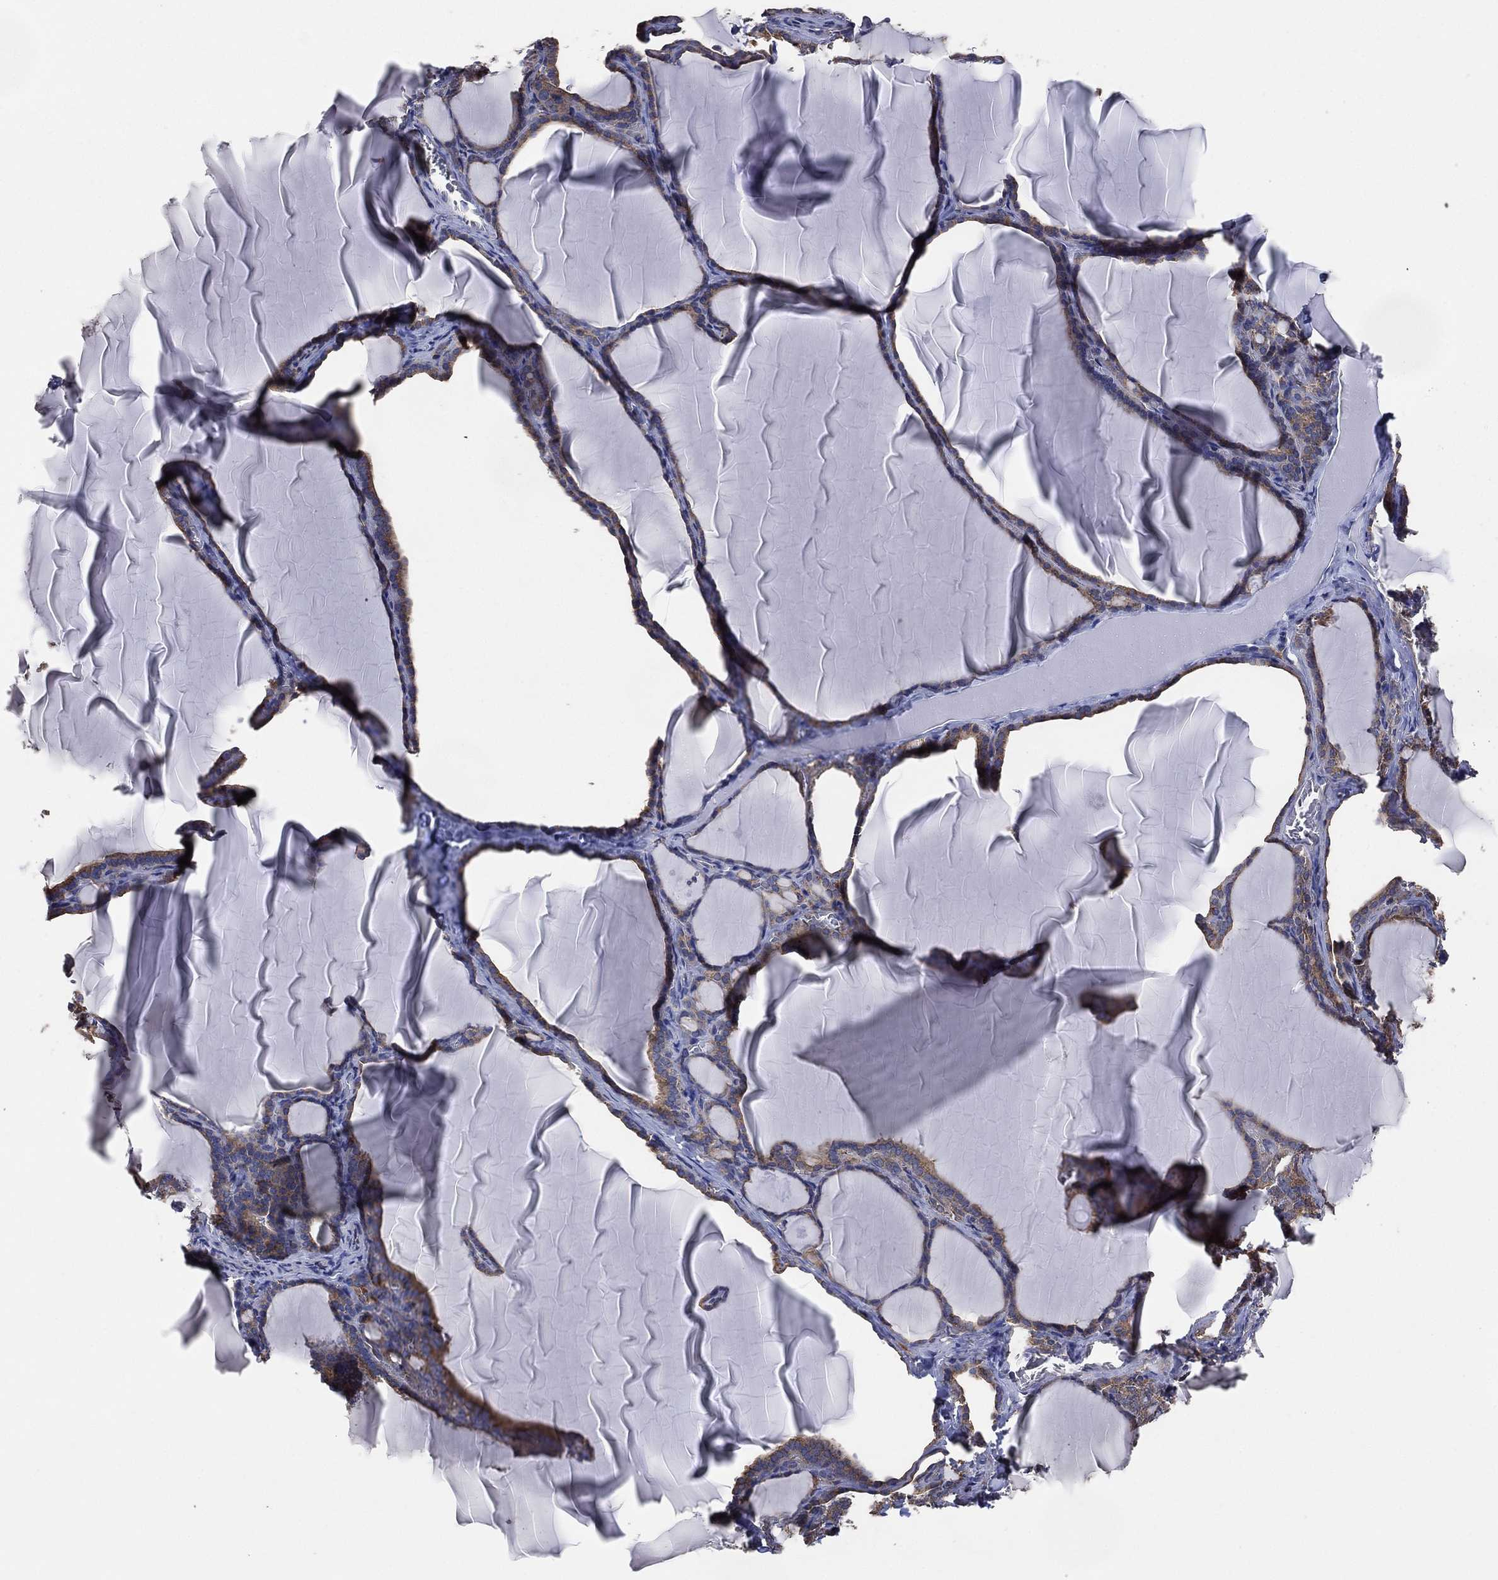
{"staining": {"intensity": "weak", "quantity": ">75%", "location": "cytoplasmic/membranous"}, "tissue": "thyroid gland", "cell_type": "Glandular cells", "image_type": "normal", "snomed": [{"axis": "morphology", "description": "Normal tissue, NOS"}, {"axis": "morphology", "description": "Hyperplasia, NOS"}, {"axis": "topography", "description": "Thyroid gland"}], "caption": "A brown stain shows weak cytoplasmic/membranous staining of a protein in glandular cells of benign human thyroid gland. The protein of interest is shown in brown color, while the nuclei are stained blue.", "gene": "LIMD1", "patient": {"sex": "female", "age": 27}}